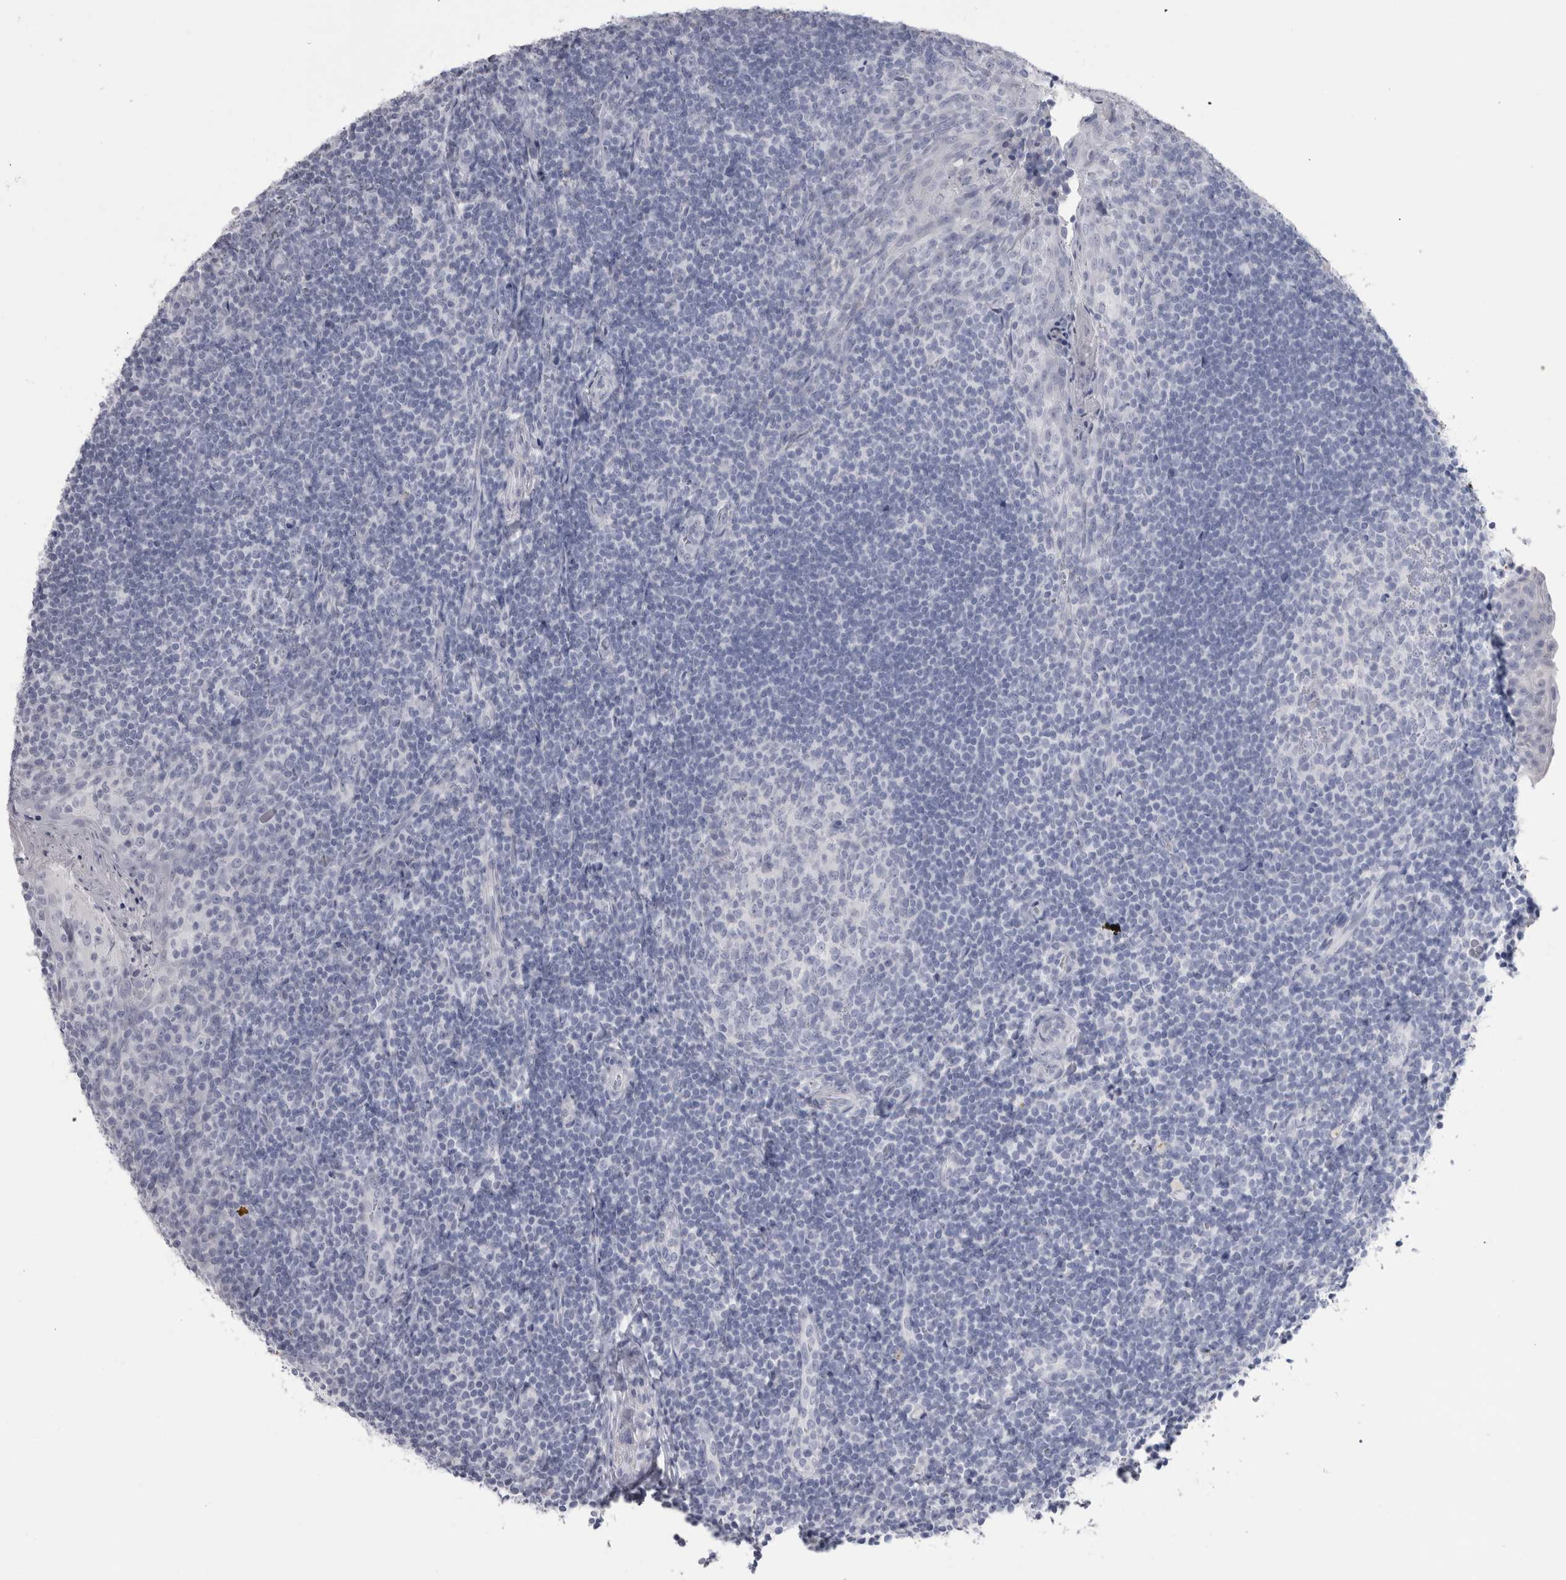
{"staining": {"intensity": "negative", "quantity": "none", "location": "none"}, "tissue": "tonsil", "cell_type": "Germinal center cells", "image_type": "normal", "snomed": [{"axis": "morphology", "description": "Normal tissue, NOS"}, {"axis": "topography", "description": "Tonsil"}], "caption": "IHC photomicrograph of unremarkable tonsil: human tonsil stained with DAB (3,3'-diaminobenzidine) reveals no significant protein positivity in germinal center cells.", "gene": "PTH", "patient": {"sex": "male", "age": 27}}